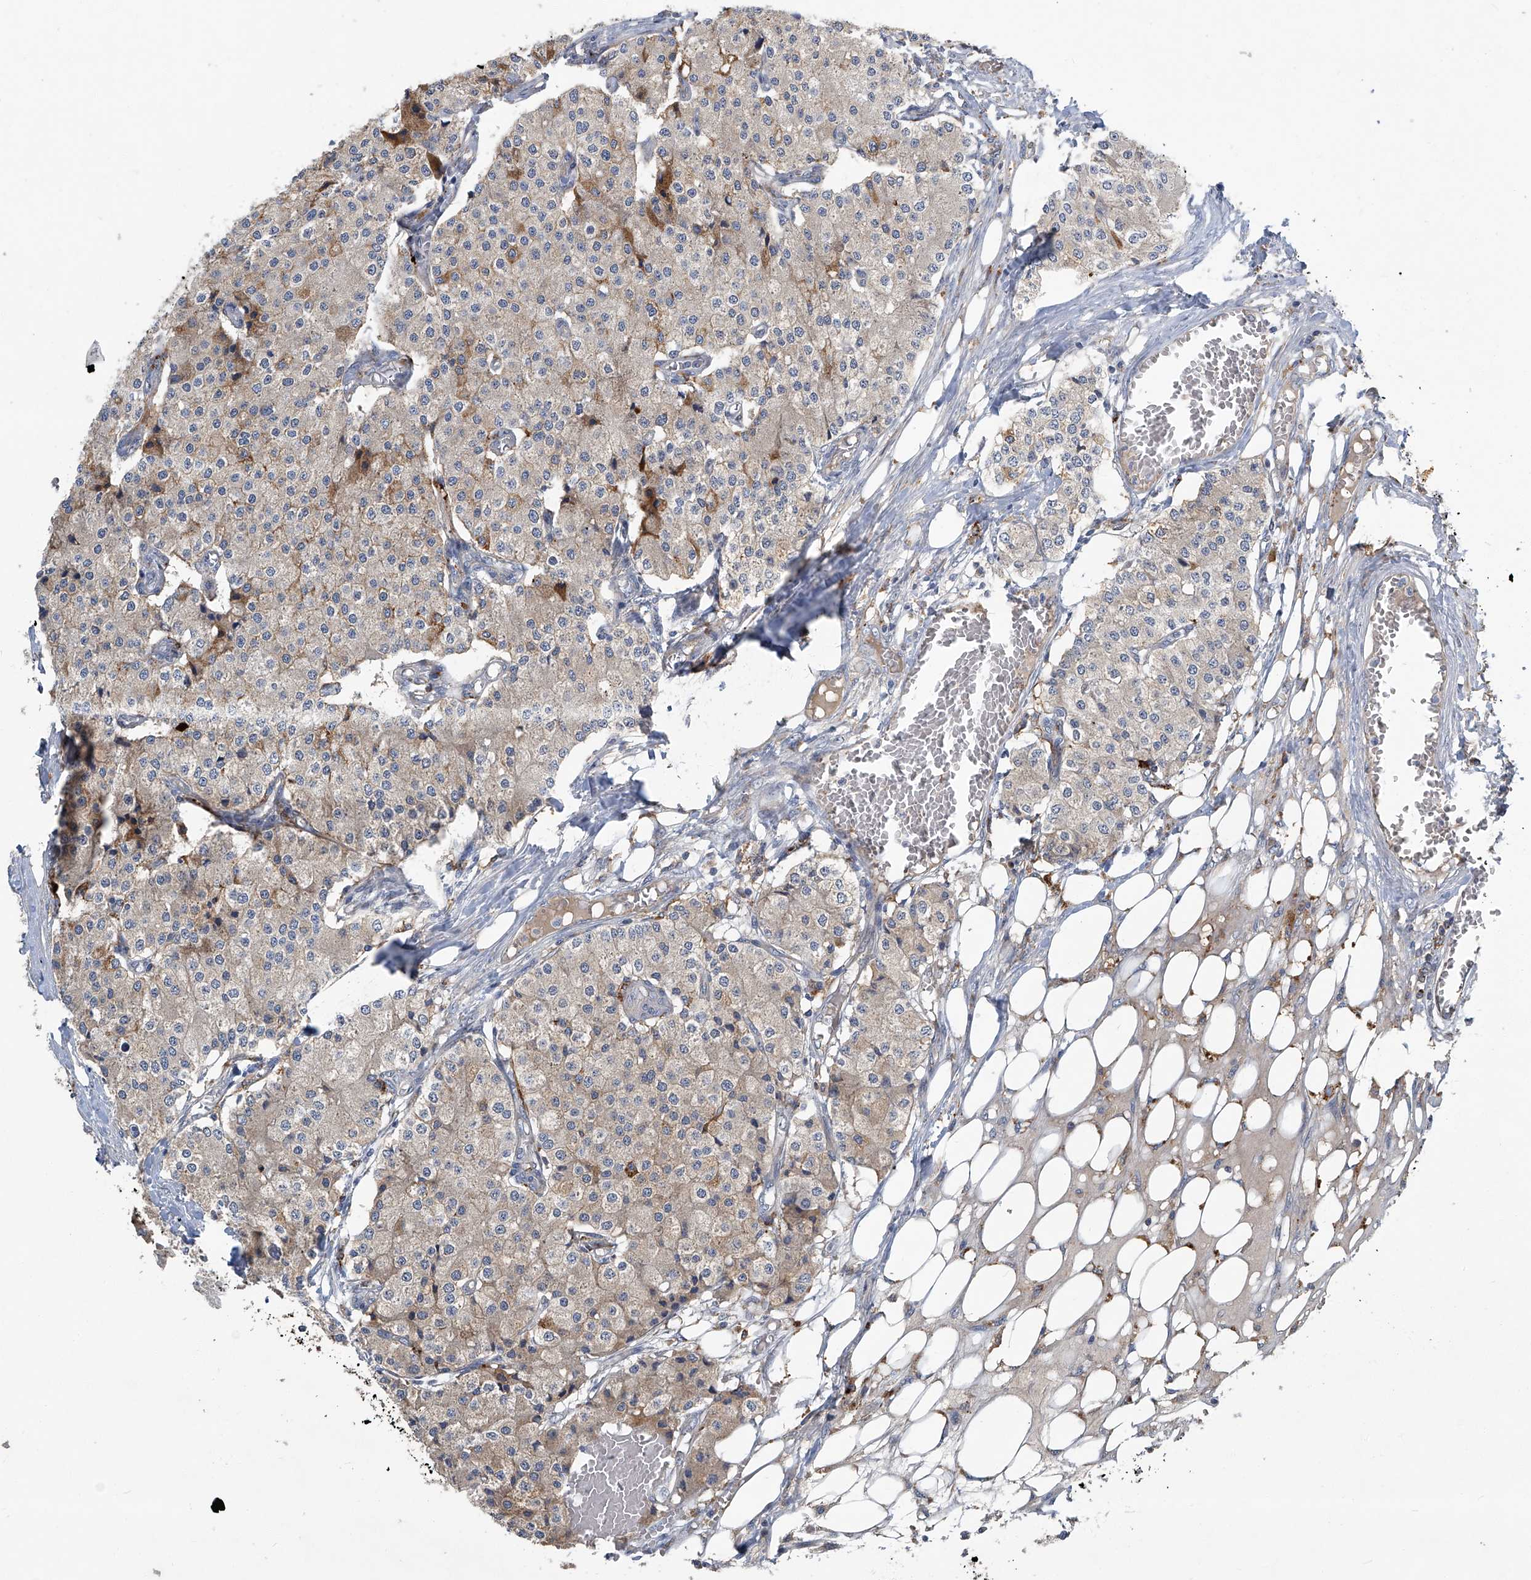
{"staining": {"intensity": "weak", "quantity": "<25%", "location": "cytoplasmic/membranous"}, "tissue": "carcinoid", "cell_type": "Tumor cells", "image_type": "cancer", "snomed": [{"axis": "morphology", "description": "Carcinoid, malignant, NOS"}, {"axis": "topography", "description": "Colon"}], "caption": "IHC micrograph of neoplastic tissue: human carcinoid (malignant) stained with DAB (3,3'-diaminobenzidine) displays no significant protein staining in tumor cells.", "gene": "FAM167A", "patient": {"sex": "female", "age": 52}}